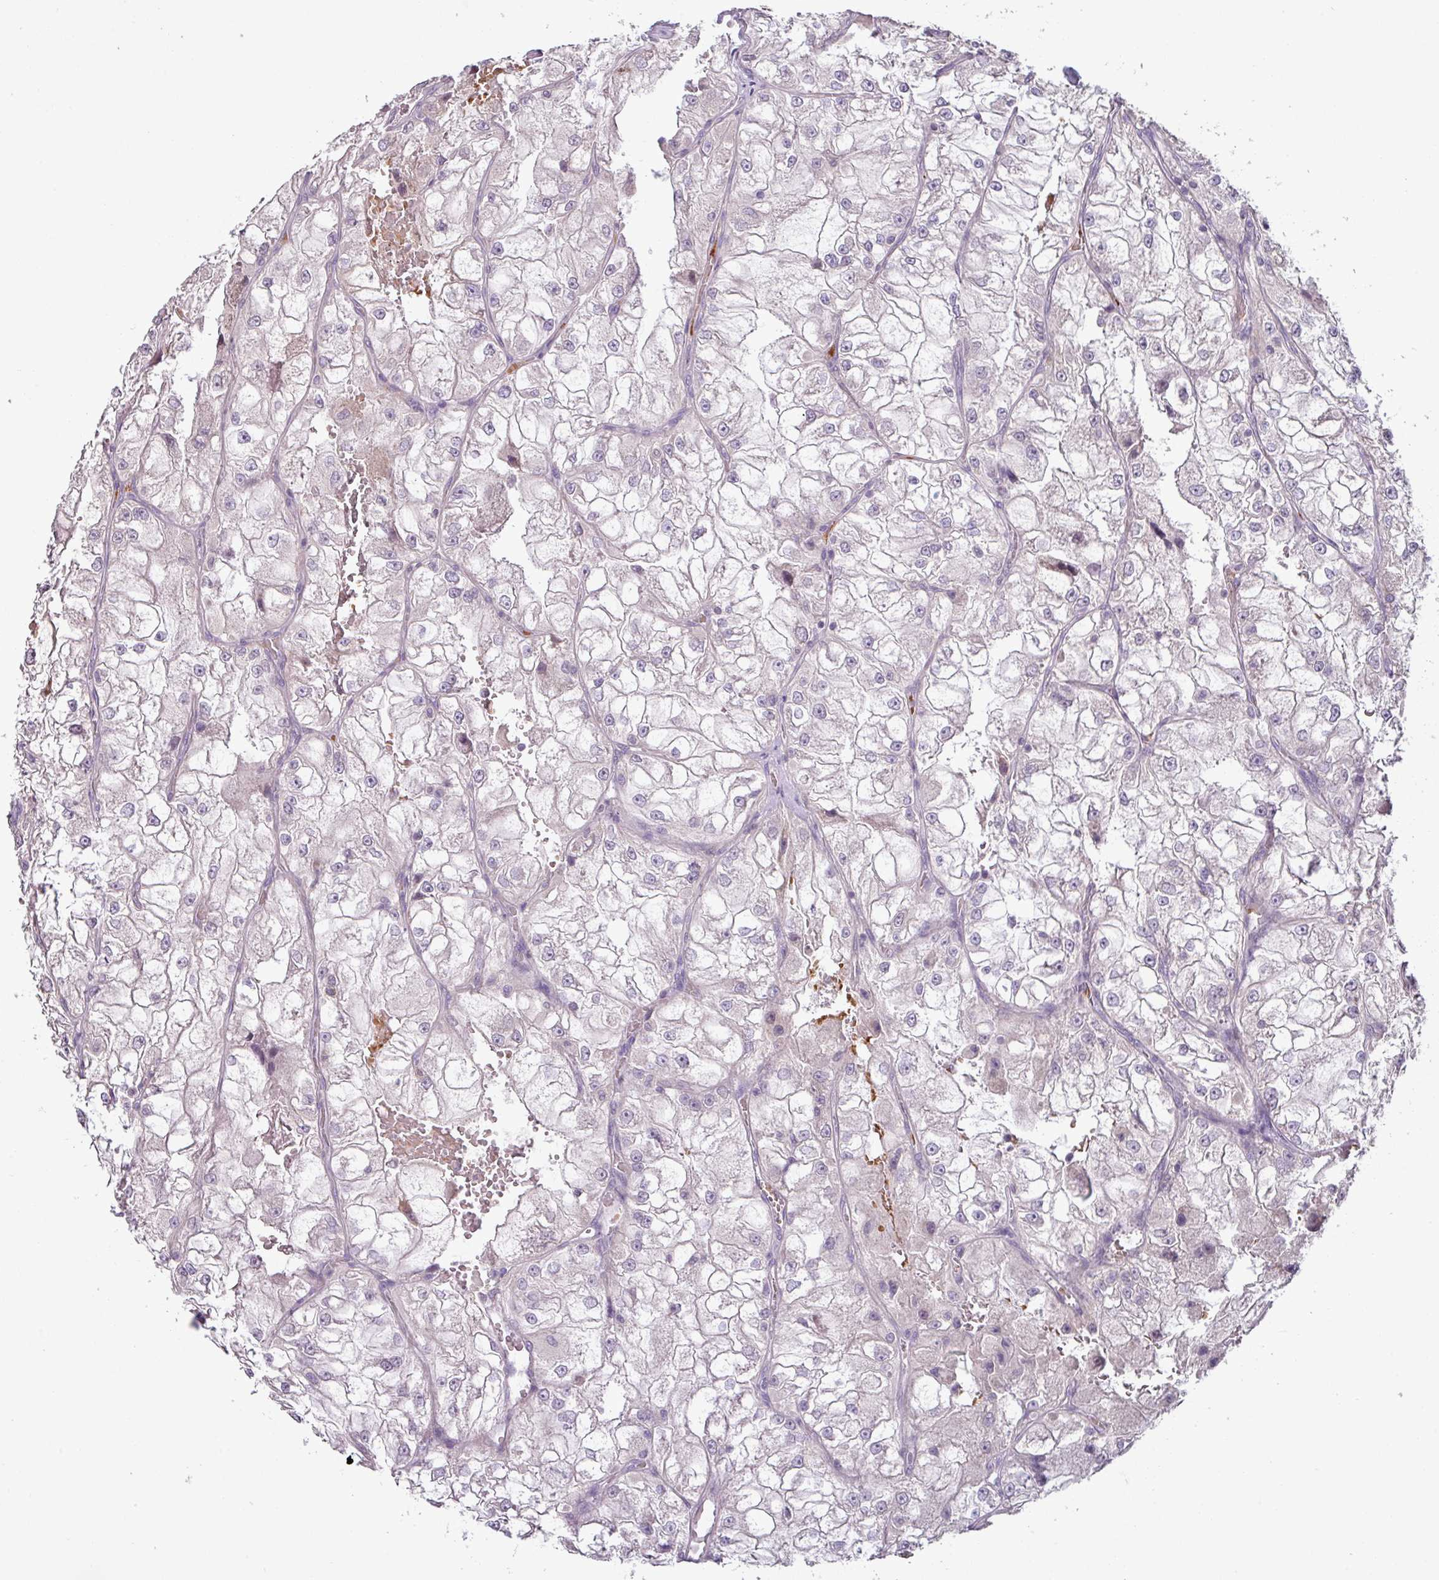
{"staining": {"intensity": "negative", "quantity": "none", "location": "none"}, "tissue": "renal cancer", "cell_type": "Tumor cells", "image_type": "cancer", "snomed": [{"axis": "morphology", "description": "Adenocarcinoma, NOS"}, {"axis": "topography", "description": "Kidney"}], "caption": "The IHC histopathology image has no significant expression in tumor cells of adenocarcinoma (renal) tissue.", "gene": "SLC5A10", "patient": {"sex": "female", "age": 72}}